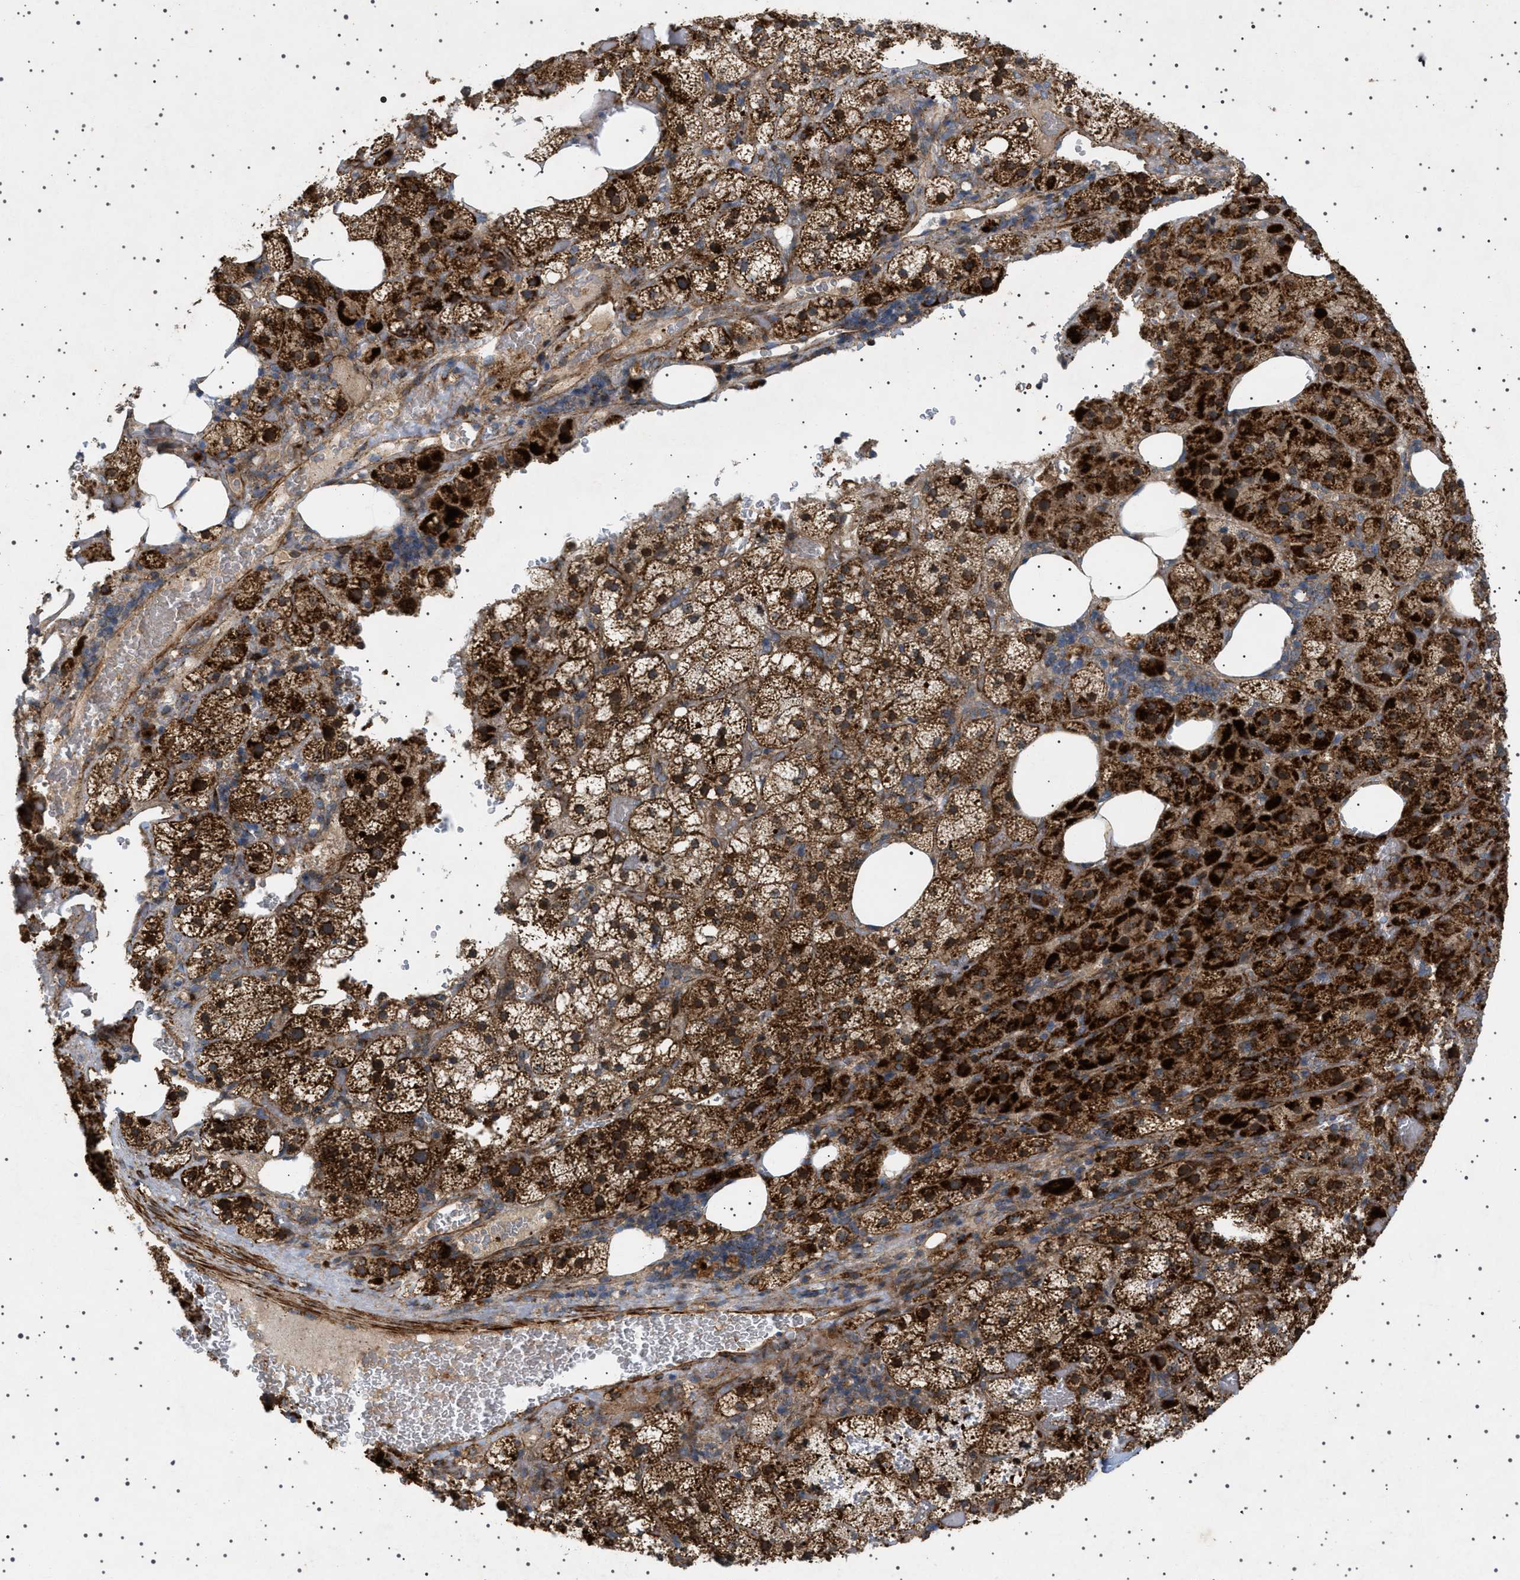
{"staining": {"intensity": "strong", "quantity": ">75%", "location": "cytoplasmic/membranous"}, "tissue": "adrenal gland", "cell_type": "Glandular cells", "image_type": "normal", "snomed": [{"axis": "morphology", "description": "Normal tissue, NOS"}, {"axis": "topography", "description": "Adrenal gland"}], "caption": "Glandular cells display strong cytoplasmic/membranous expression in approximately >75% of cells in unremarkable adrenal gland.", "gene": "CCDC186", "patient": {"sex": "female", "age": 59}}